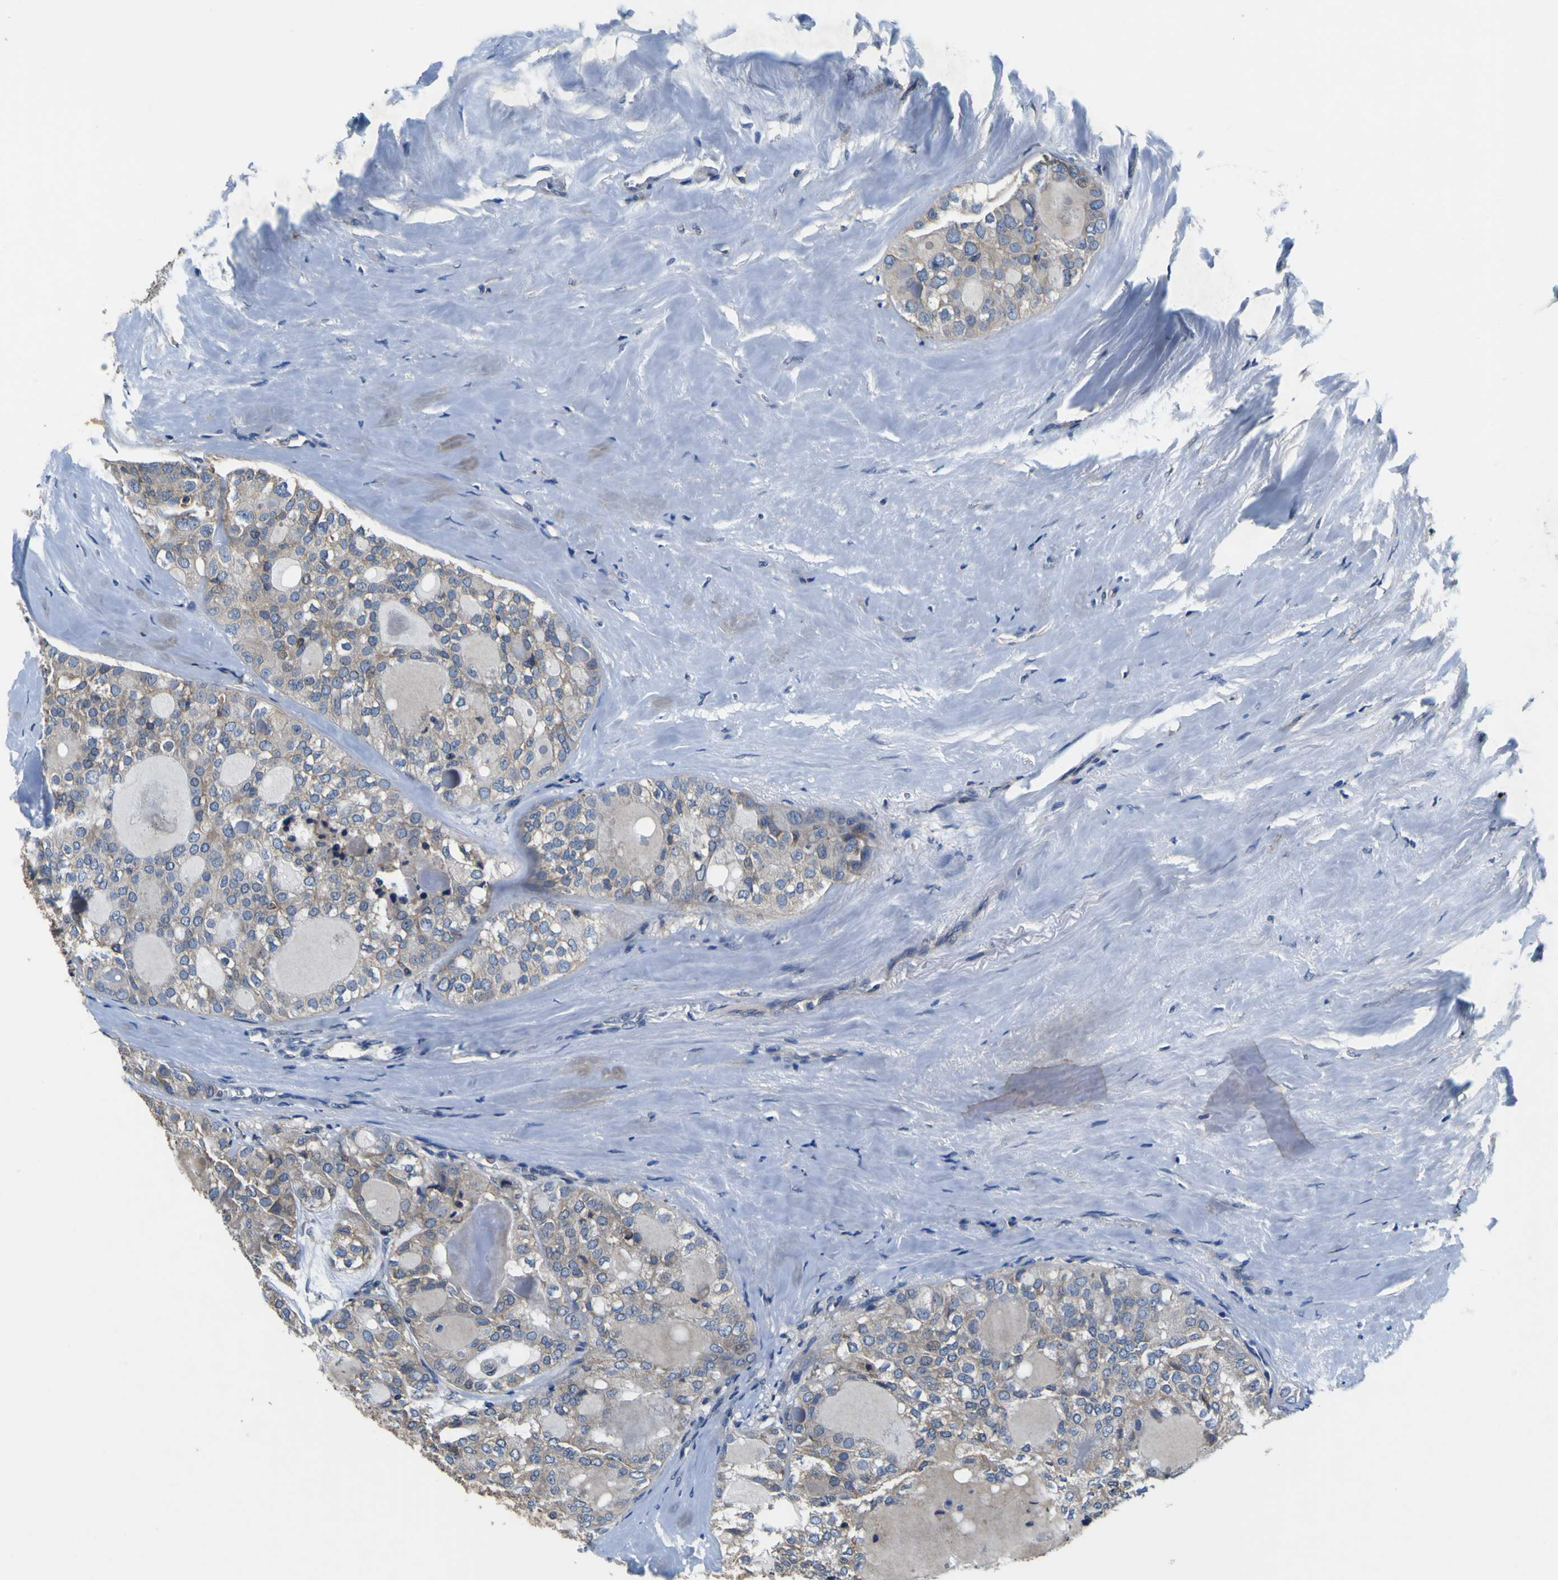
{"staining": {"intensity": "weak", "quantity": "25%-75%", "location": "cytoplasmic/membranous"}, "tissue": "thyroid cancer", "cell_type": "Tumor cells", "image_type": "cancer", "snomed": [{"axis": "morphology", "description": "Follicular adenoma carcinoma, NOS"}, {"axis": "topography", "description": "Thyroid gland"}], "caption": "Human thyroid cancer (follicular adenoma carcinoma) stained with a brown dye exhibits weak cytoplasmic/membranous positive expression in about 25%-75% of tumor cells.", "gene": "EPHB4", "patient": {"sex": "male", "age": 75}}